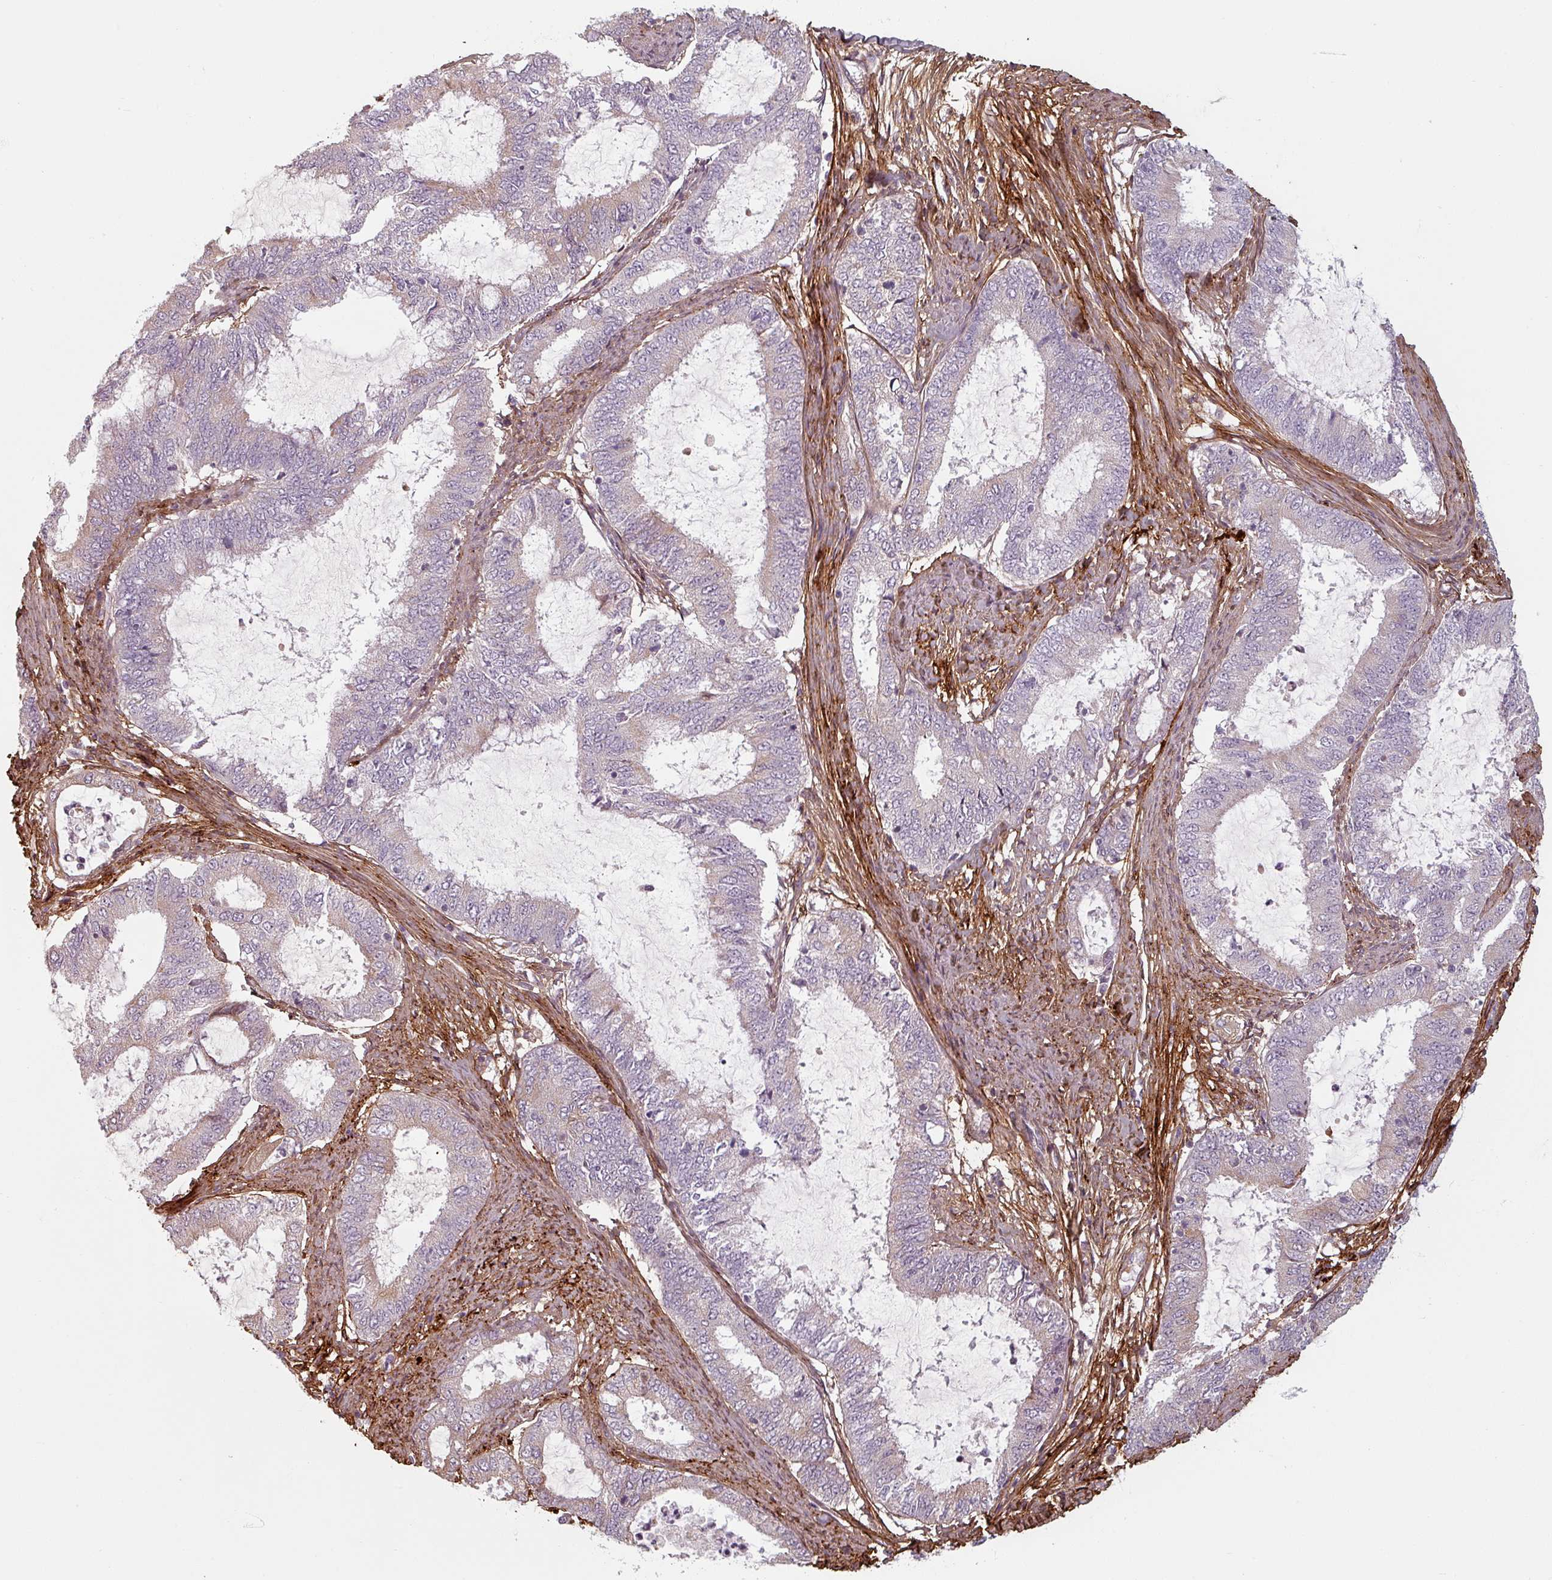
{"staining": {"intensity": "negative", "quantity": "none", "location": "none"}, "tissue": "endometrial cancer", "cell_type": "Tumor cells", "image_type": "cancer", "snomed": [{"axis": "morphology", "description": "Adenocarcinoma, NOS"}, {"axis": "topography", "description": "Endometrium"}], "caption": "A histopathology image of human endometrial cancer is negative for staining in tumor cells. (DAB (3,3'-diaminobenzidine) immunohistochemistry with hematoxylin counter stain).", "gene": "CYB5RL", "patient": {"sex": "female", "age": 51}}